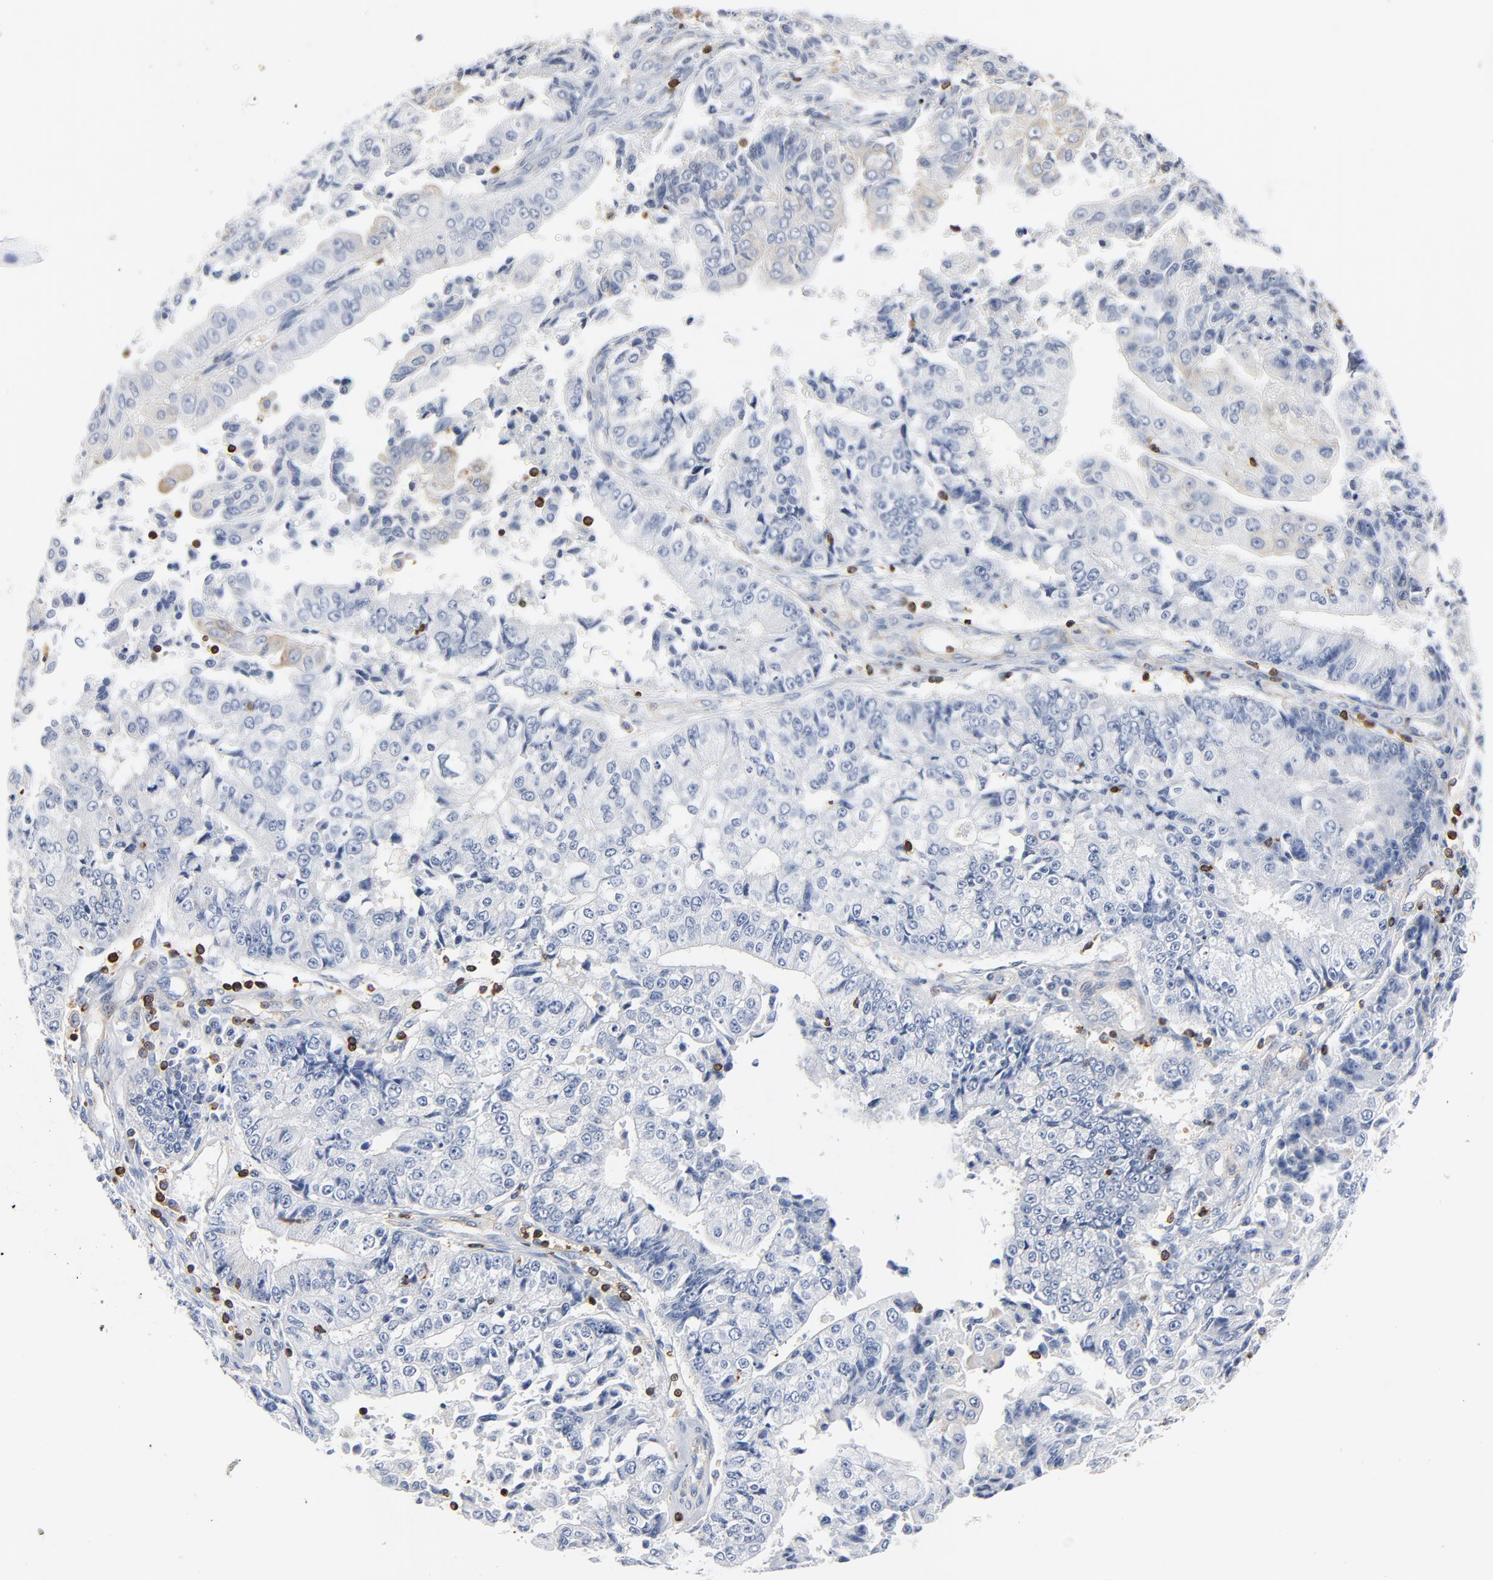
{"staining": {"intensity": "negative", "quantity": "none", "location": "none"}, "tissue": "endometrial cancer", "cell_type": "Tumor cells", "image_type": "cancer", "snomed": [{"axis": "morphology", "description": "Adenocarcinoma, NOS"}, {"axis": "topography", "description": "Endometrium"}], "caption": "Endometrial cancer (adenocarcinoma) was stained to show a protein in brown. There is no significant positivity in tumor cells.", "gene": "SH3KBP1", "patient": {"sex": "female", "age": 75}}